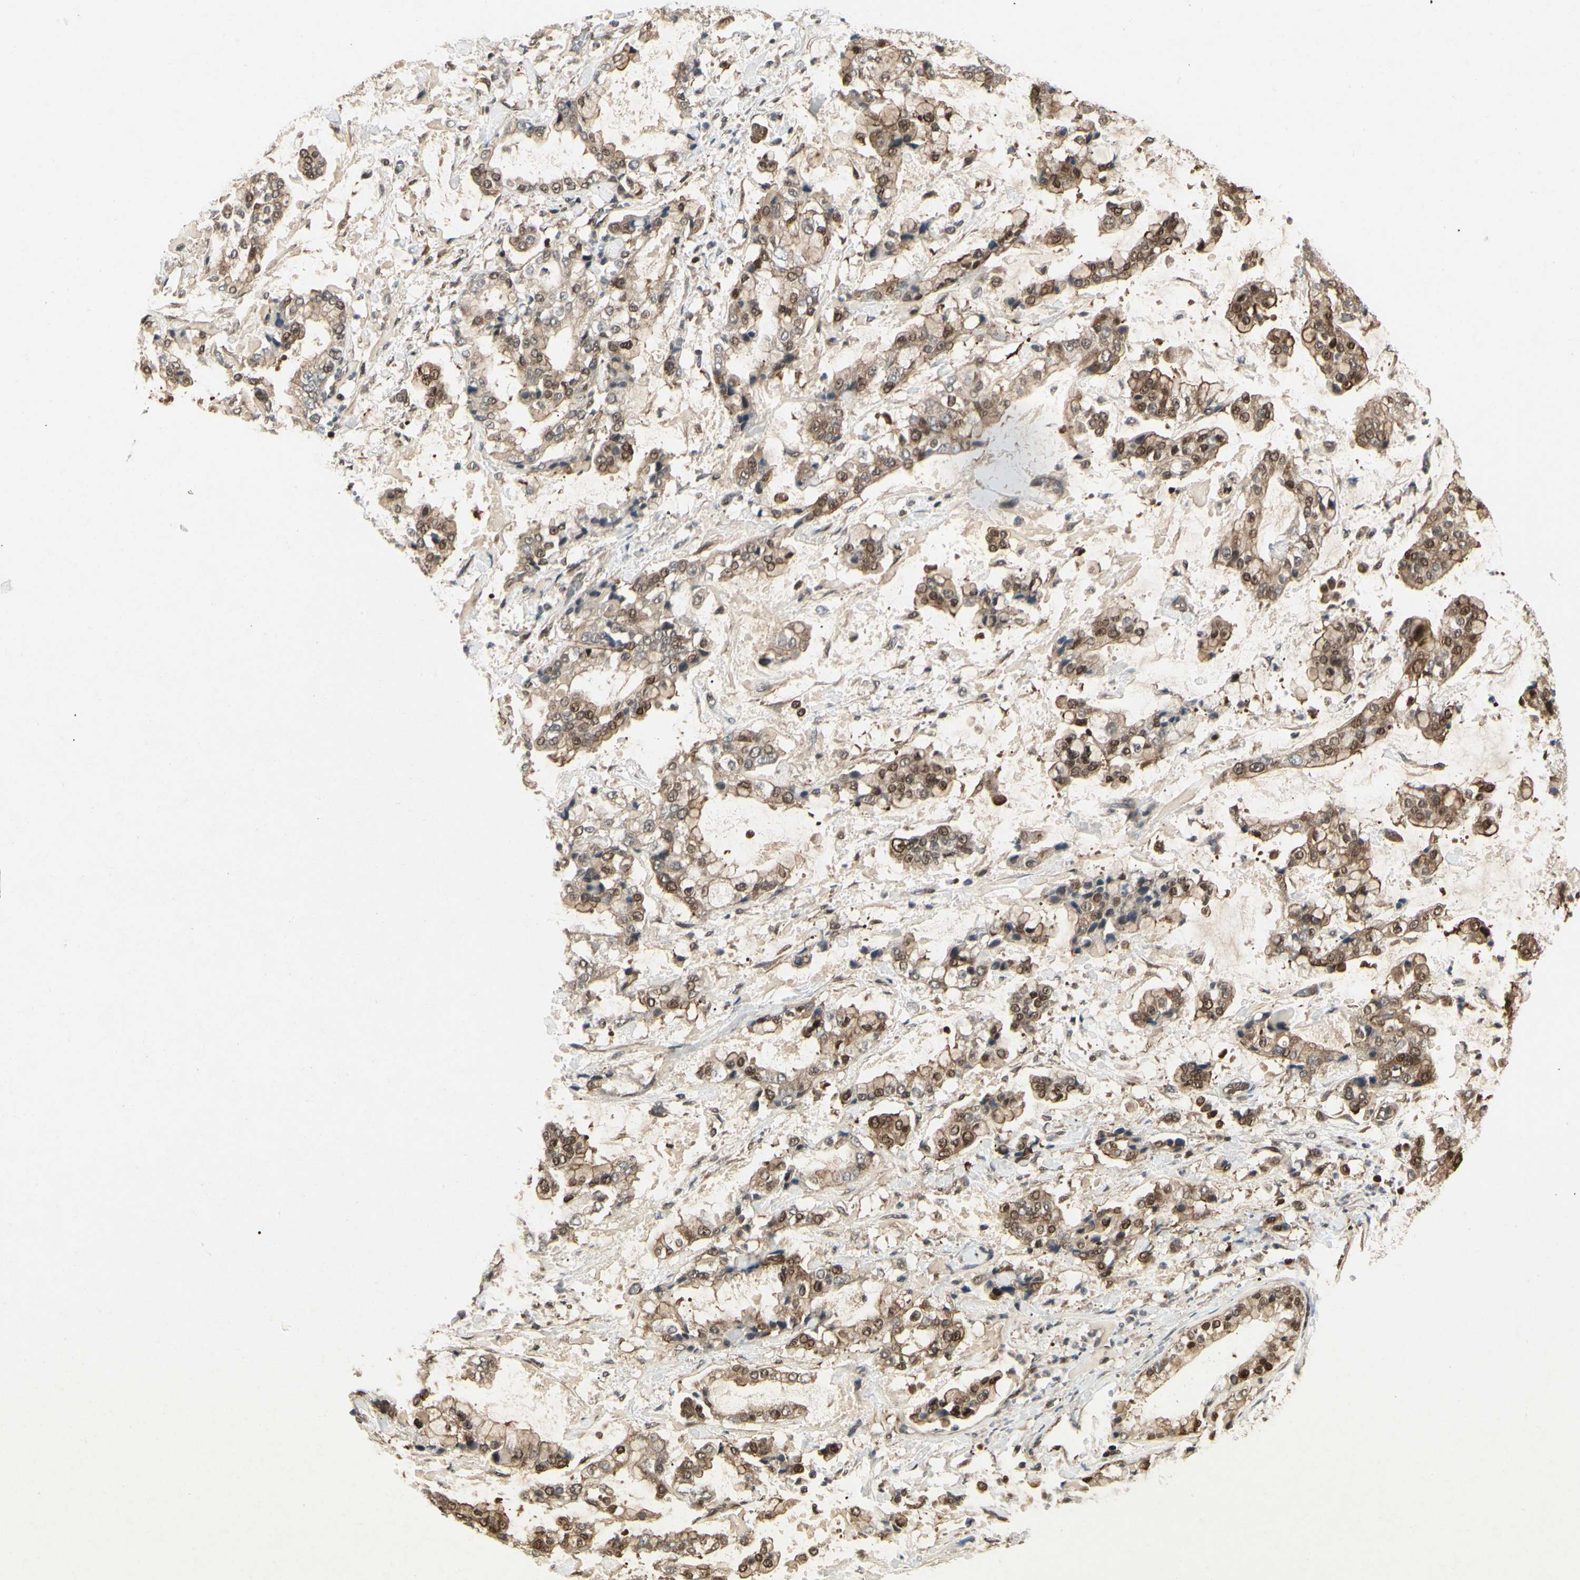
{"staining": {"intensity": "strong", "quantity": "25%-75%", "location": "cytoplasmic/membranous,nuclear"}, "tissue": "stomach cancer", "cell_type": "Tumor cells", "image_type": "cancer", "snomed": [{"axis": "morphology", "description": "Normal tissue, NOS"}, {"axis": "morphology", "description": "Adenocarcinoma, NOS"}, {"axis": "topography", "description": "Stomach, upper"}, {"axis": "topography", "description": "Stomach"}], "caption": "An image of human stomach cancer (adenocarcinoma) stained for a protein reveals strong cytoplasmic/membranous and nuclear brown staining in tumor cells.", "gene": "YWHAQ", "patient": {"sex": "male", "age": 76}}